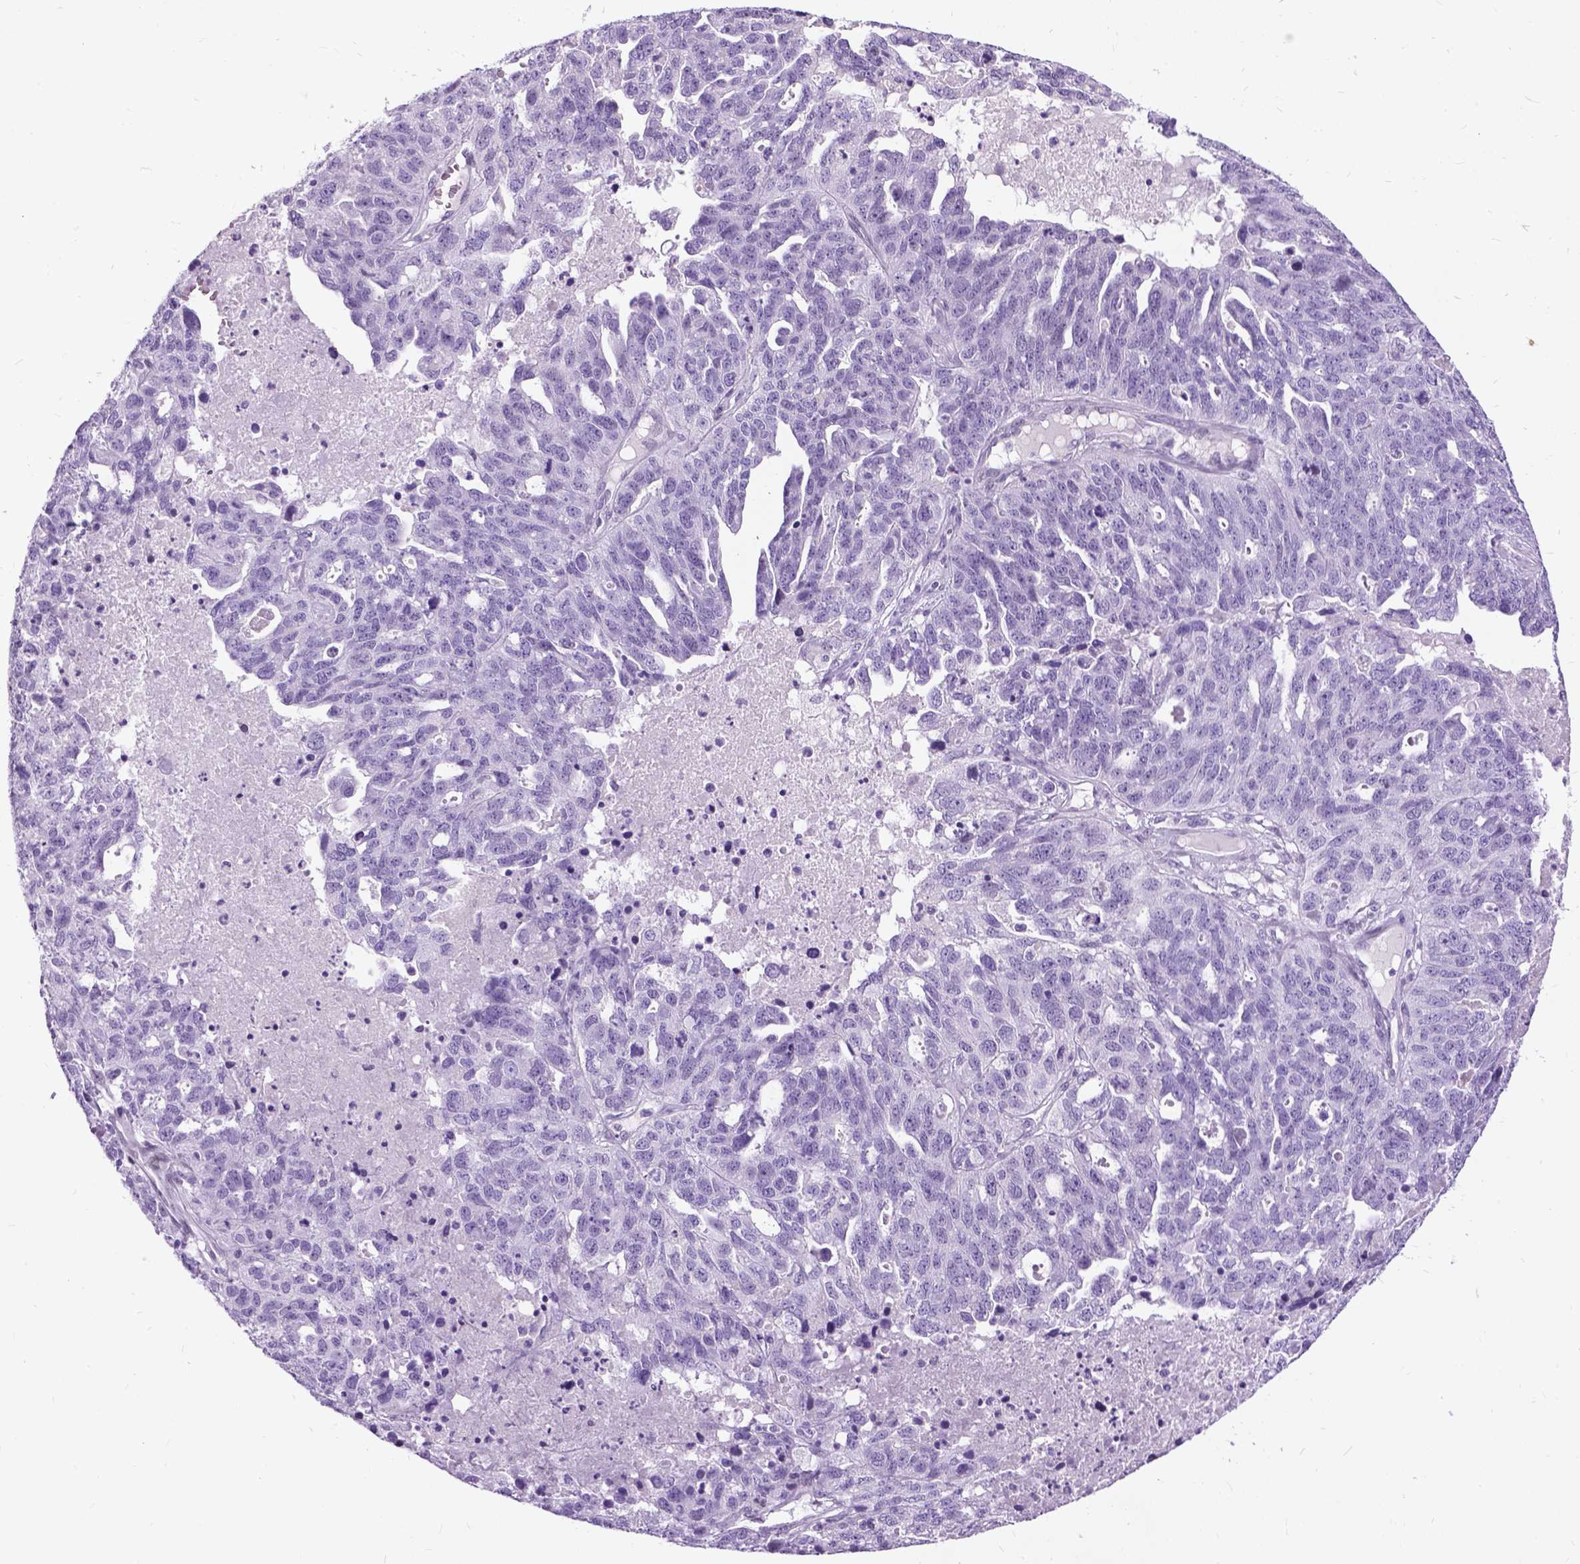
{"staining": {"intensity": "negative", "quantity": "none", "location": "none"}, "tissue": "ovarian cancer", "cell_type": "Tumor cells", "image_type": "cancer", "snomed": [{"axis": "morphology", "description": "Cystadenocarcinoma, serous, NOS"}, {"axis": "topography", "description": "Ovary"}], "caption": "A high-resolution image shows immunohistochemistry (IHC) staining of ovarian serous cystadenocarcinoma, which displays no significant staining in tumor cells. (Brightfield microscopy of DAB (3,3'-diaminobenzidine) immunohistochemistry at high magnification).", "gene": "PROB1", "patient": {"sex": "female", "age": 71}}